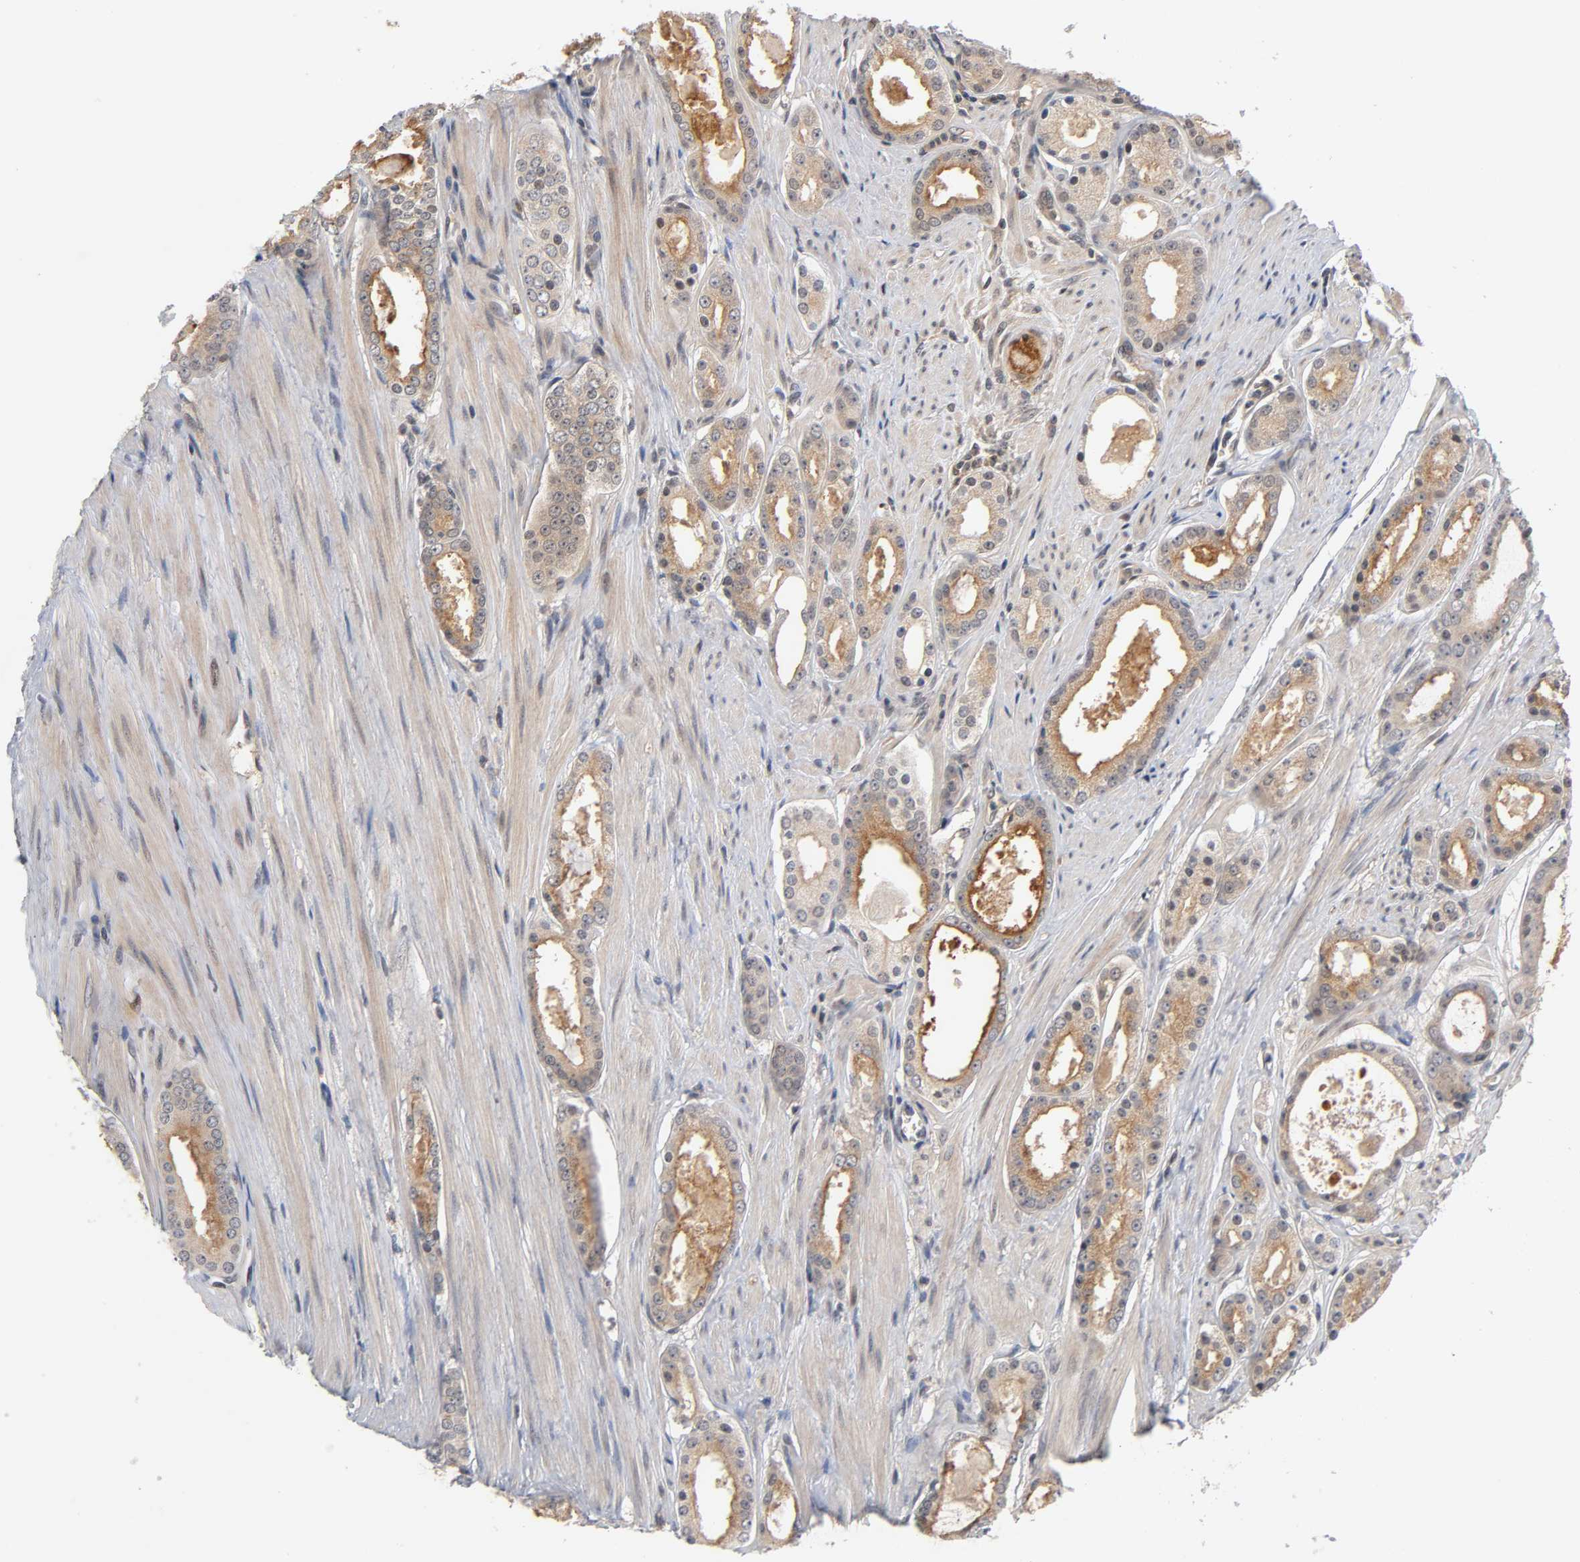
{"staining": {"intensity": "moderate", "quantity": ">75%", "location": "cytoplasmic/membranous"}, "tissue": "prostate cancer", "cell_type": "Tumor cells", "image_type": "cancer", "snomed": [{"axis": "morphology", "description": "Adenocarcinoma, Low grade"}, {"axis": "topography", "description": "Prostate"}], "caption": "Protein expression analysis of human prostate cancer reveals moderate cytoplasmic/membranous positivity in approximately >75% of tumor cells.", "gene": "PRKAB1", "patient": {"sex": "male", "age": 57}}